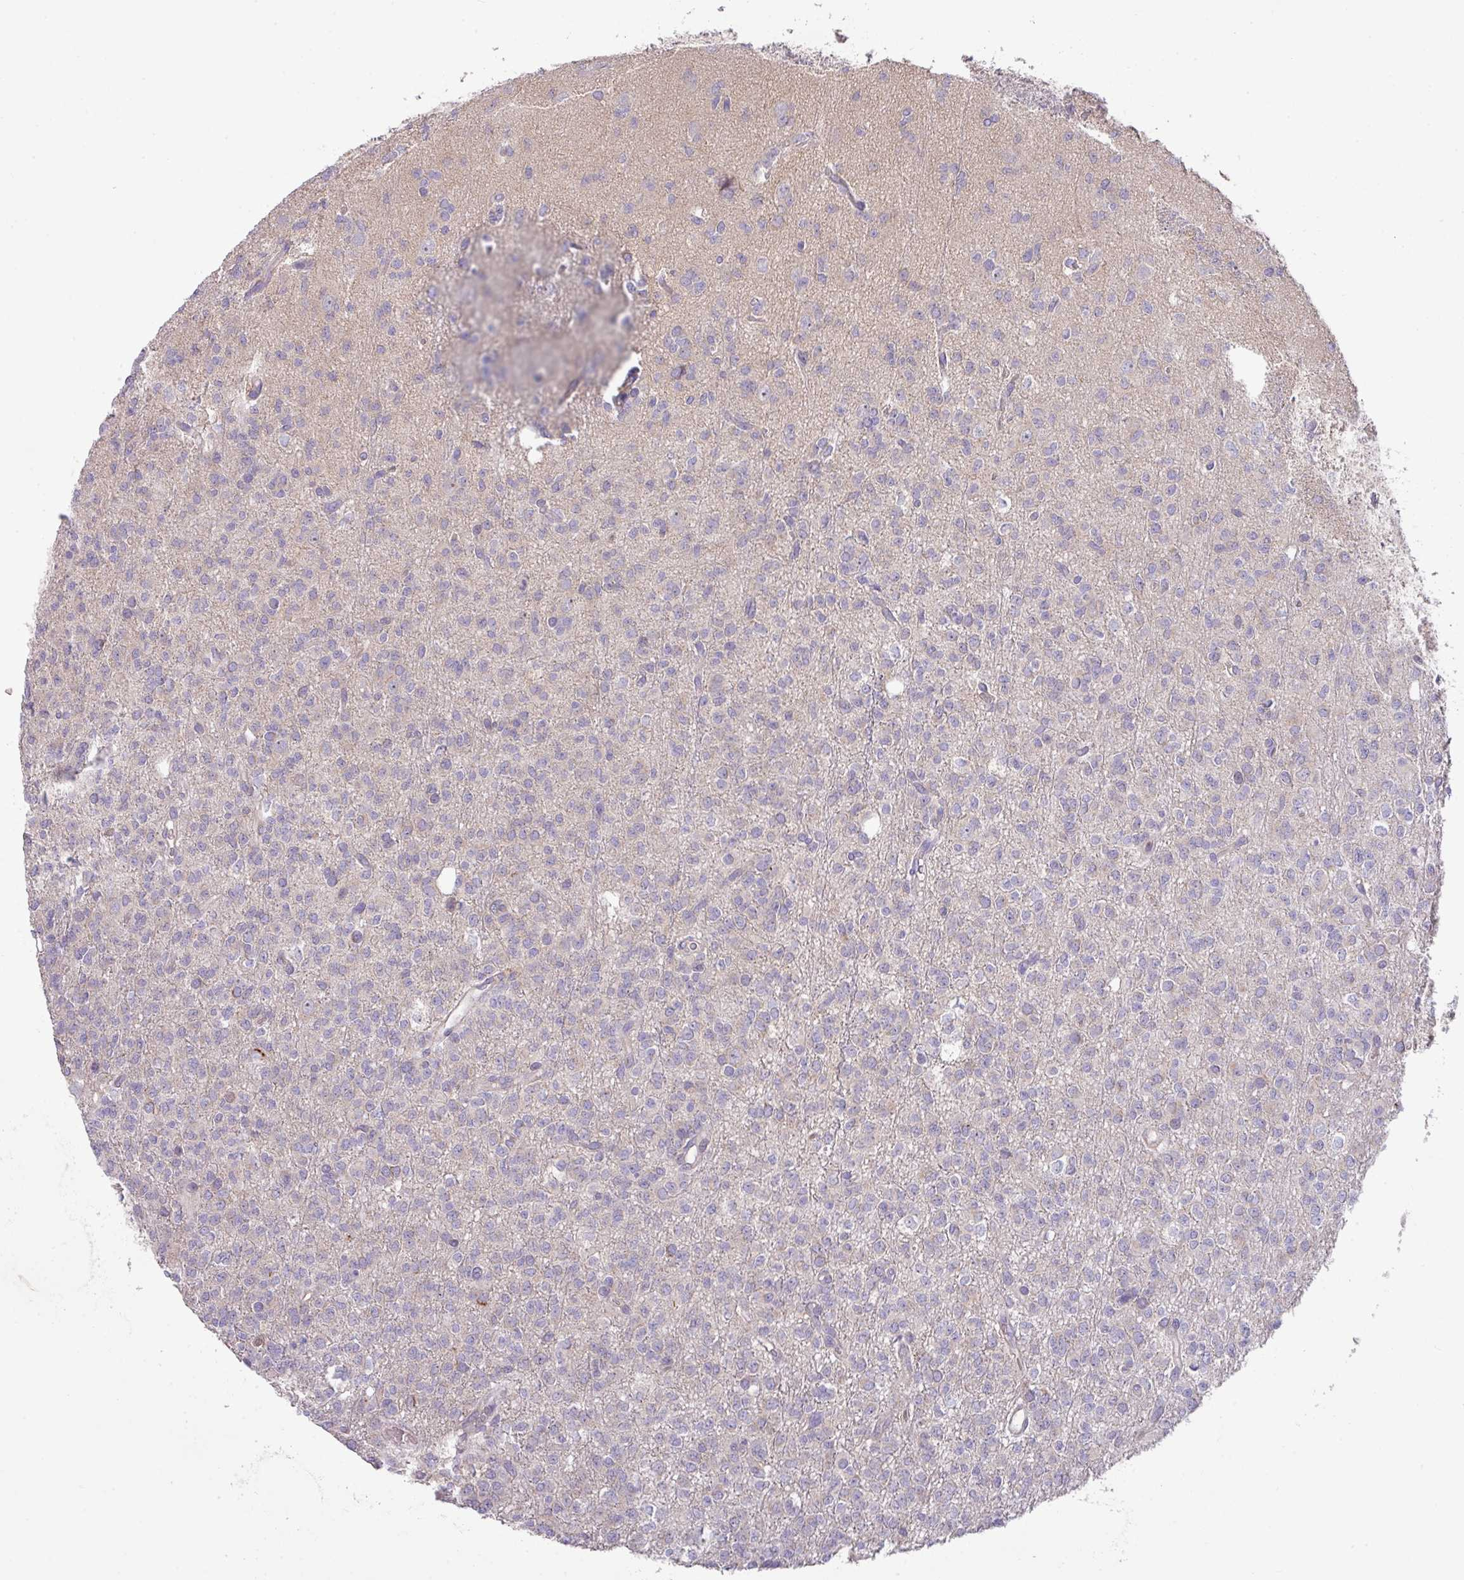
{"staining": {"intensity": "negative", "quantity": "none", "location": "none"}, "tissue": "glioma", "cell_type": "Tumor cells", "image_type": "cancer", "snomed": [{"axis": "morphology", "description": "Glioma, malignant, Low grade"}, {"axis": "topography", "description": "Brain"}], "caption": "Protein analysis of low-grade glioma (malignant) shows no significant expression in tumor cells.", "gene": "ZNF394", "patient": {"sex": "female", "age": 33}}